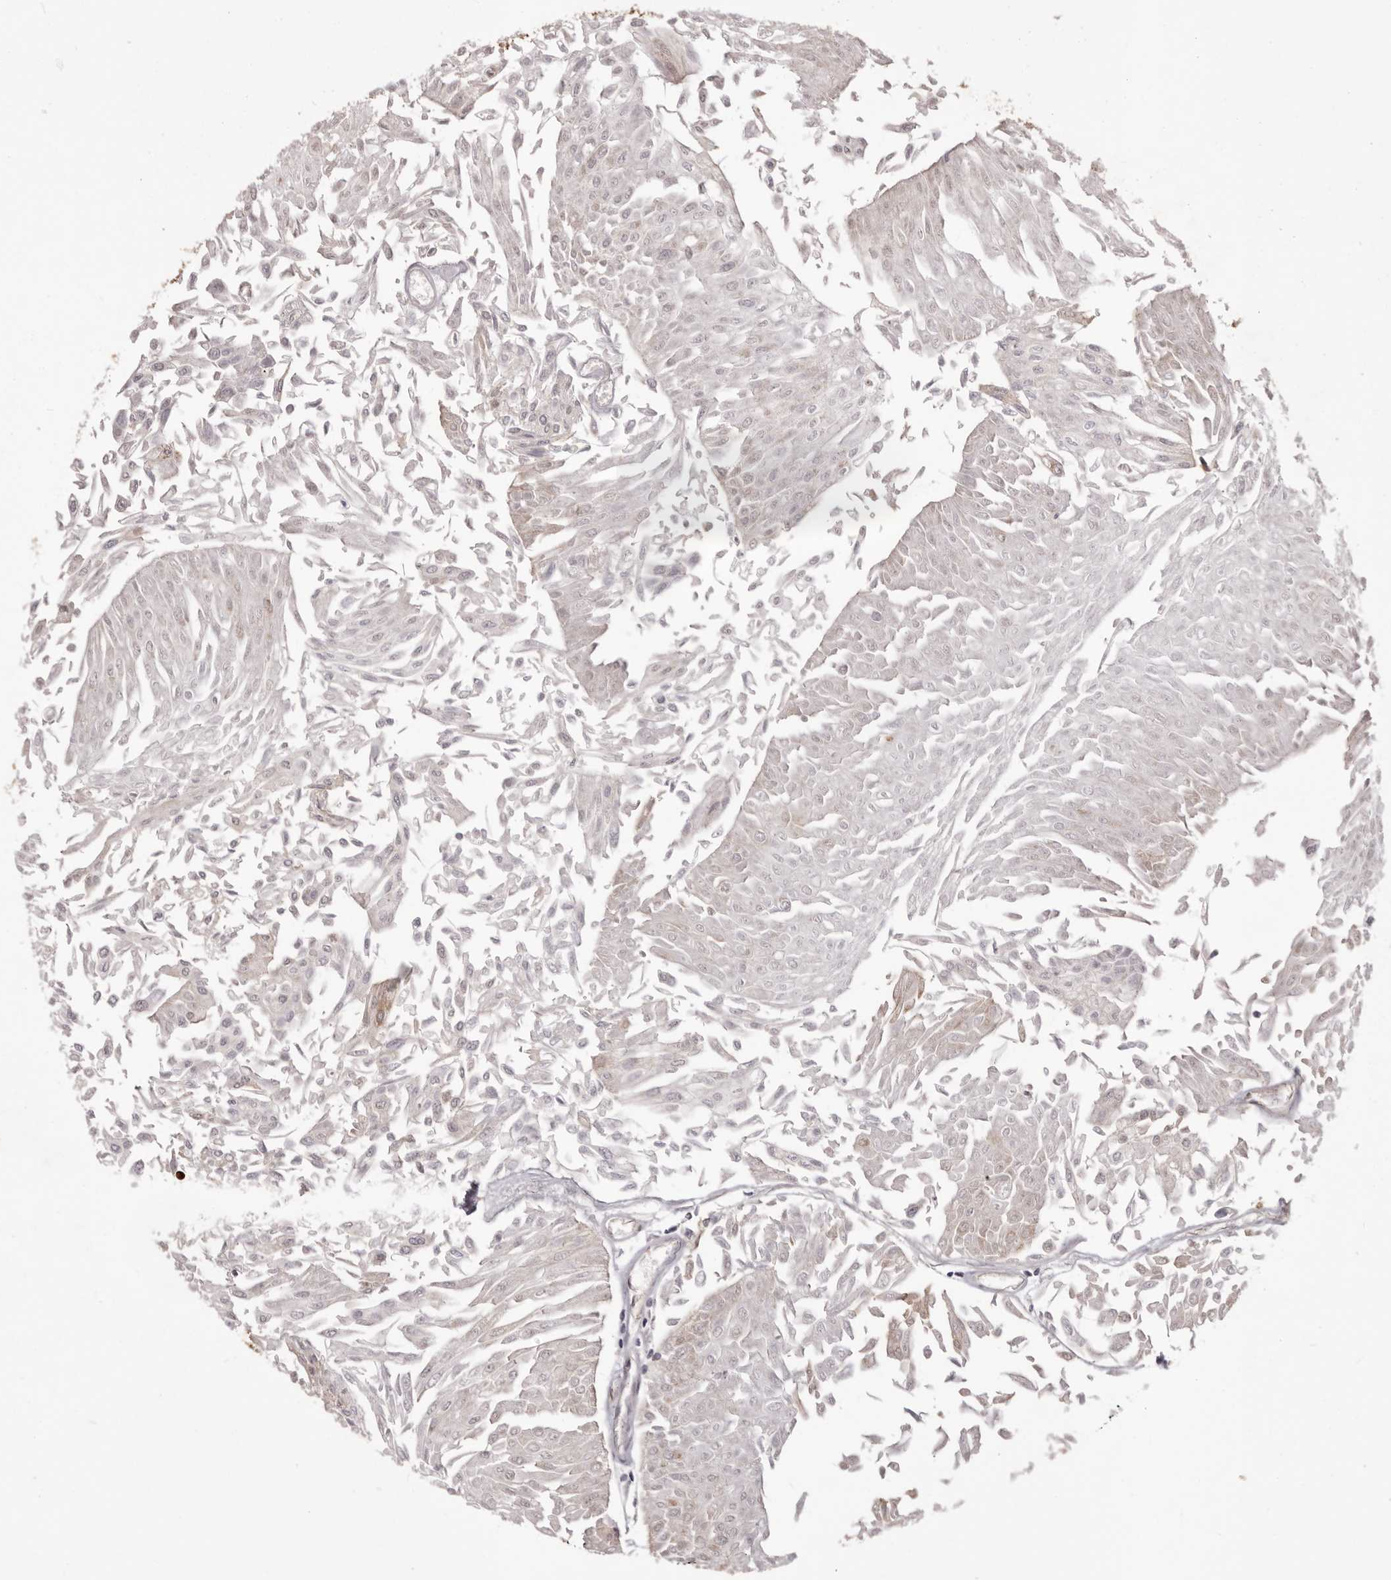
{"staining": {"intensity": "weak", "quantity": "<25%", "location": "cytoplasmic/membranous"}, "tissue": "urothelial cancer", "cell_type": "Tumor cells", "image_type": "cancer", "snomed": [{"axis": "morphology", "description": "Urothelial carcinoma, Low grade"}, {"axis": "topography", "description": "Urinary bladder"}], "caption": "This is an immunohistochemistry (IHC) histopathology image of urothelial cancer. There is no positivity in tumor cells.", "gene": "GFOD1", "patient": {"sex": "male", "age": 67}}